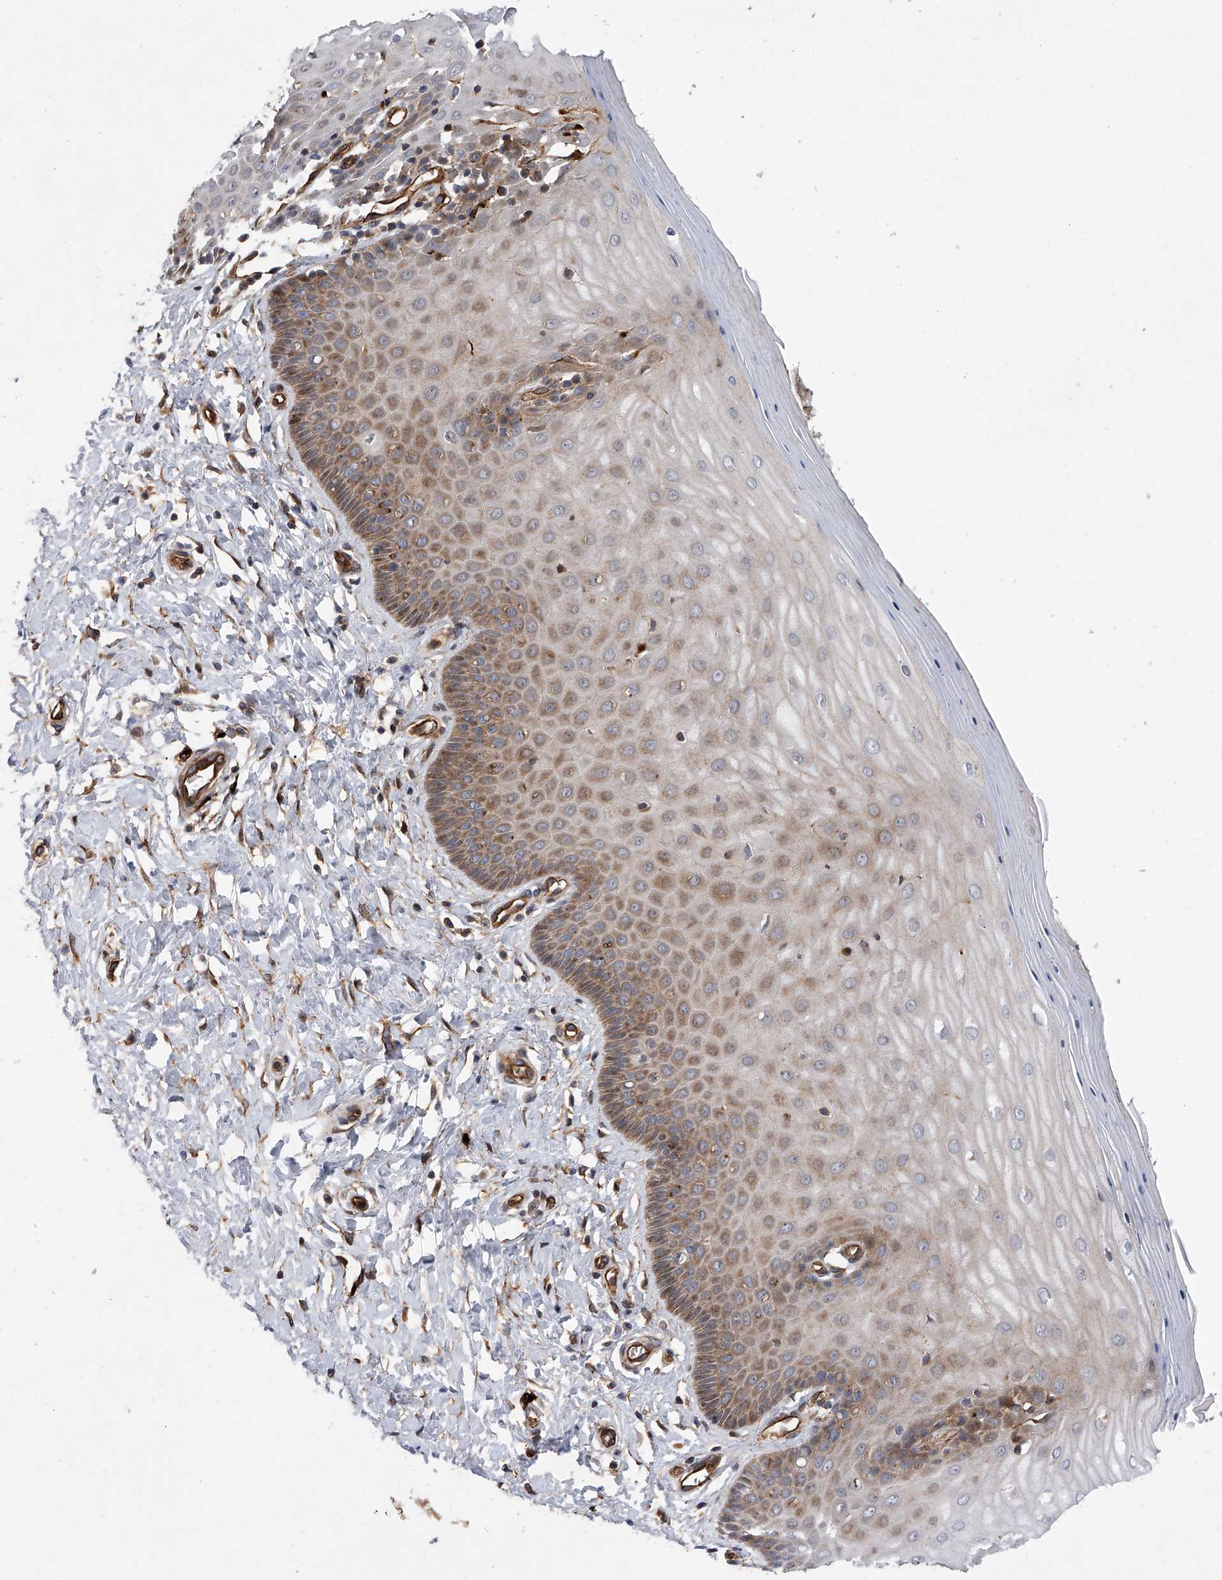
{"staining": {"intensity": "moderate", "quantity": "<25%", "location": "nuclear"}, "tissue": "cervix", "cell_type": "Glandular cells", "image_type": "normal", "snomed": [{"axis": "morphology", "description": "Normal tissue, NOS"}, {"axis": "topography", "description": "Cervix"}], "caption": "IHC of unremarkable human cervix exhibits low levels of moderate nuclear staining in about <25% of glandular cells. Nuclei are stained in blue.", "gene": "PDSS2", "patient": {"sex": "female", "age": 55}}